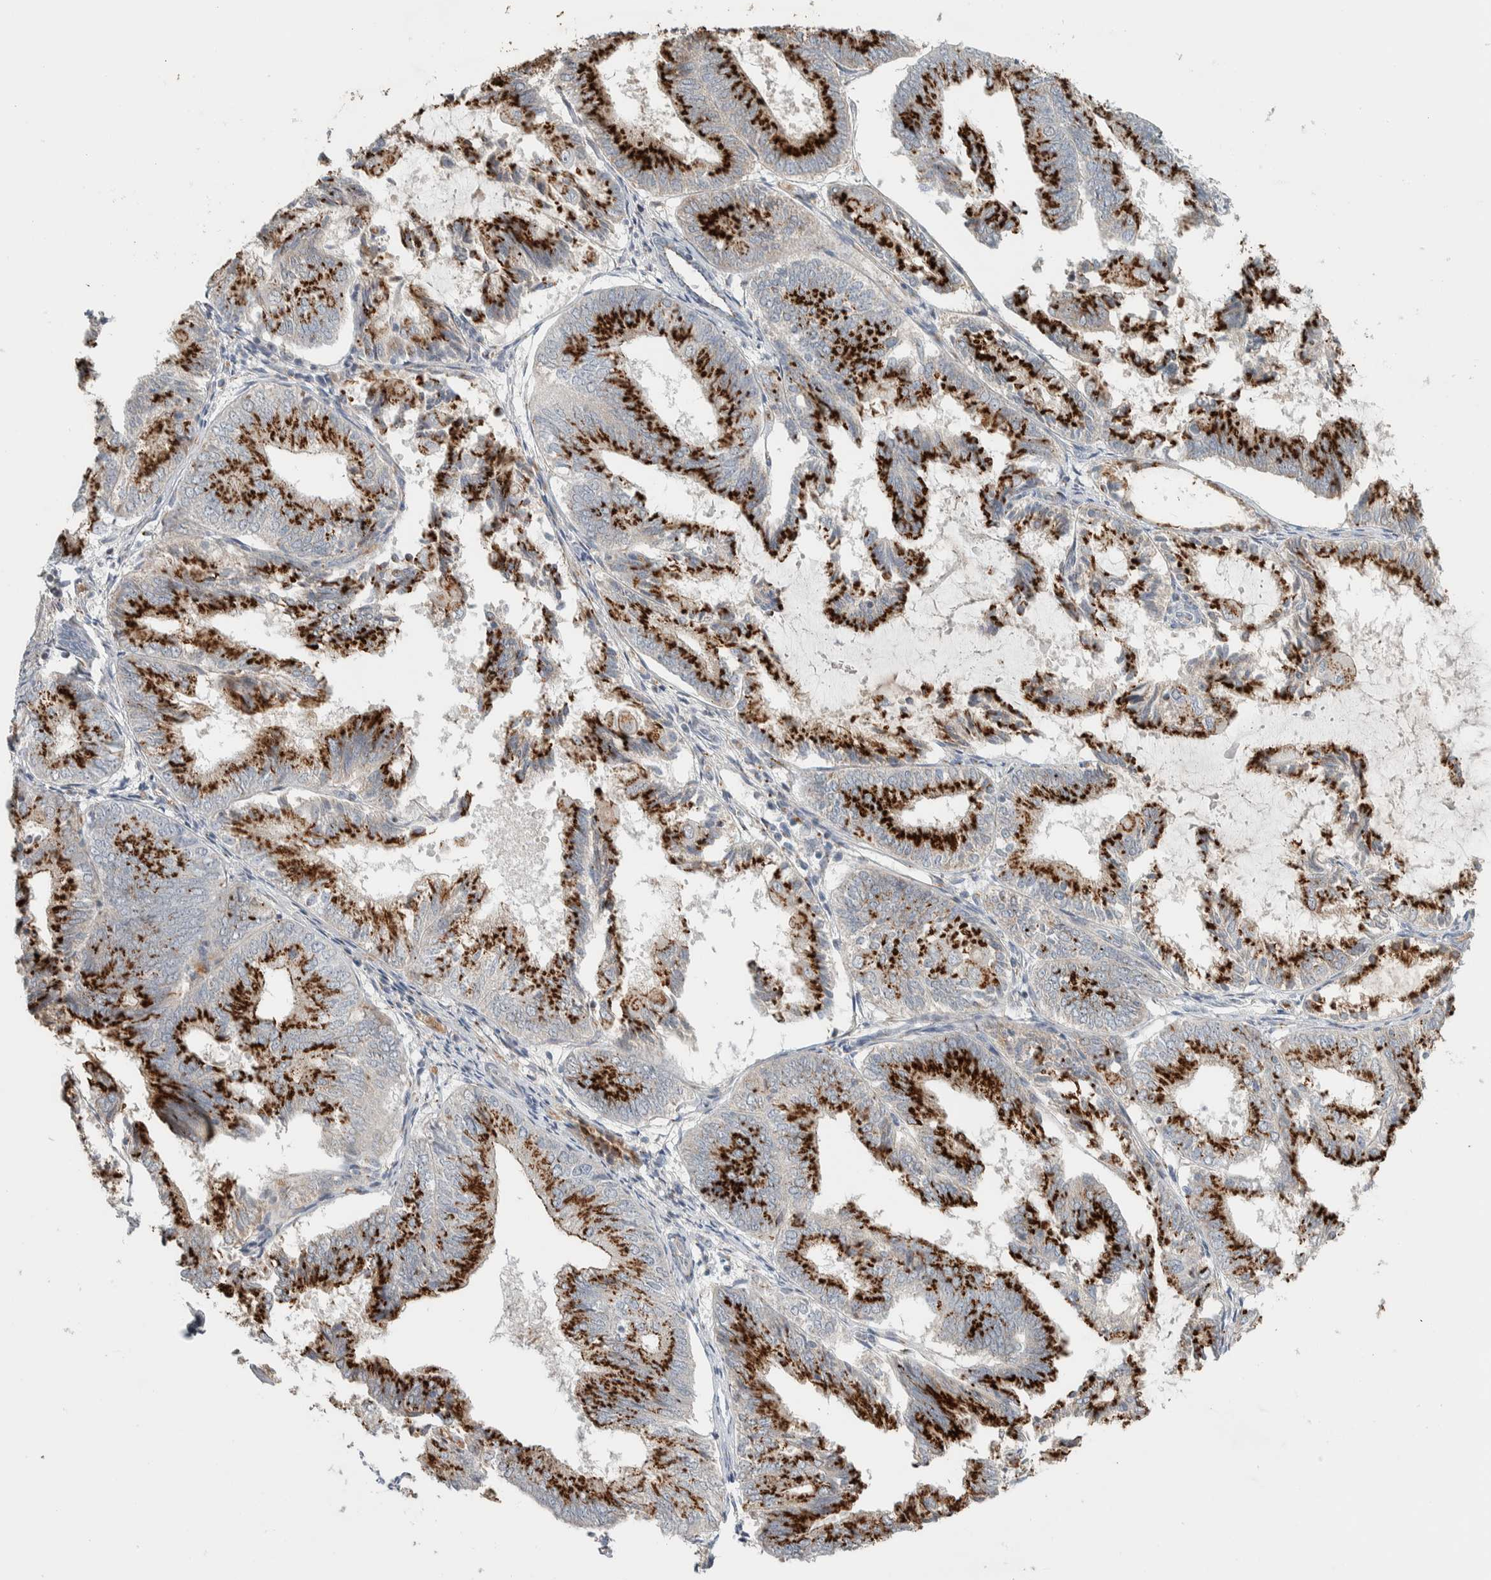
{"staining": {"intensity": "strong", "quantity": ">75%", "location": "cytoplasmic/membranous"}, "tissue": "endometrial cancer", "cell_type": "Tumor cells", "image_type": "cancer", "snomed": [{"axis": "morphology", "description": "Adenocarcinoma, NOS"}, {"axis": "topography", "description": "Endometrium"}], "caption": "Endometrial cancer (adenocarcinoma) was stained to show a protein in brown. There is high levels of strong cytoplasmic/membranous positivity in about >75% of tumor cells.", "gene": "SLC38A10", "patient": {"sex": "female", "age": 81}}